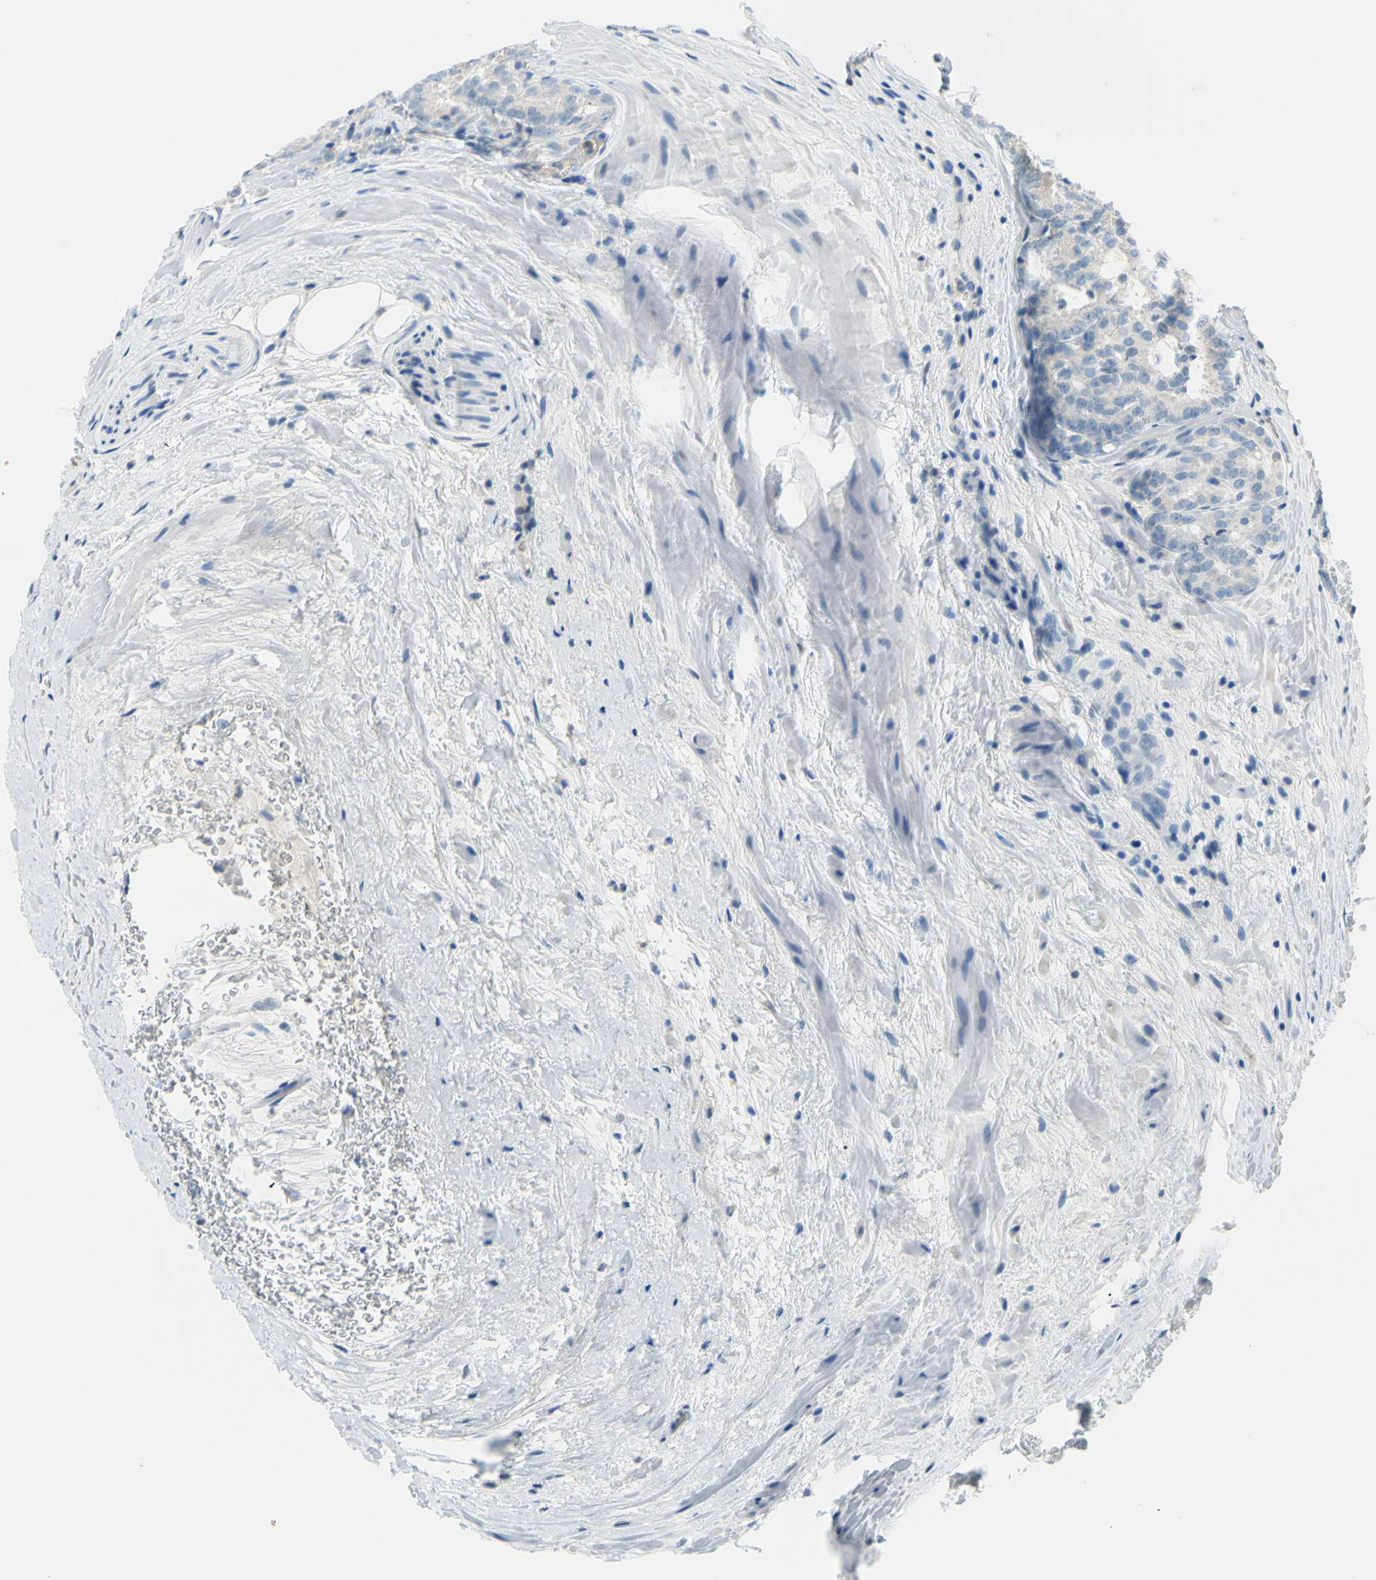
{"staining": {"intensity": "negative", "quantity": "none", "location": "none"}, "tissue": "prostate cancer", "cell_type": "Tumor cells", "image_type": "cancer", "snomed": [{"axis": "morphology", "description": "Adenocarcinoma, High grade"}, {"axis": "topography", "description": "Prostate"}], "caption": "Immunohistochemical staining of adenocarcinoma (high-grade) (prostate) displays no significant expression in tumor cells. The staining is performed using DAB brown chromogen with nuclei counter-stained in using hematoxylin.", "gene": "DCT", "patient": {"sex": "male", "age": 64}}